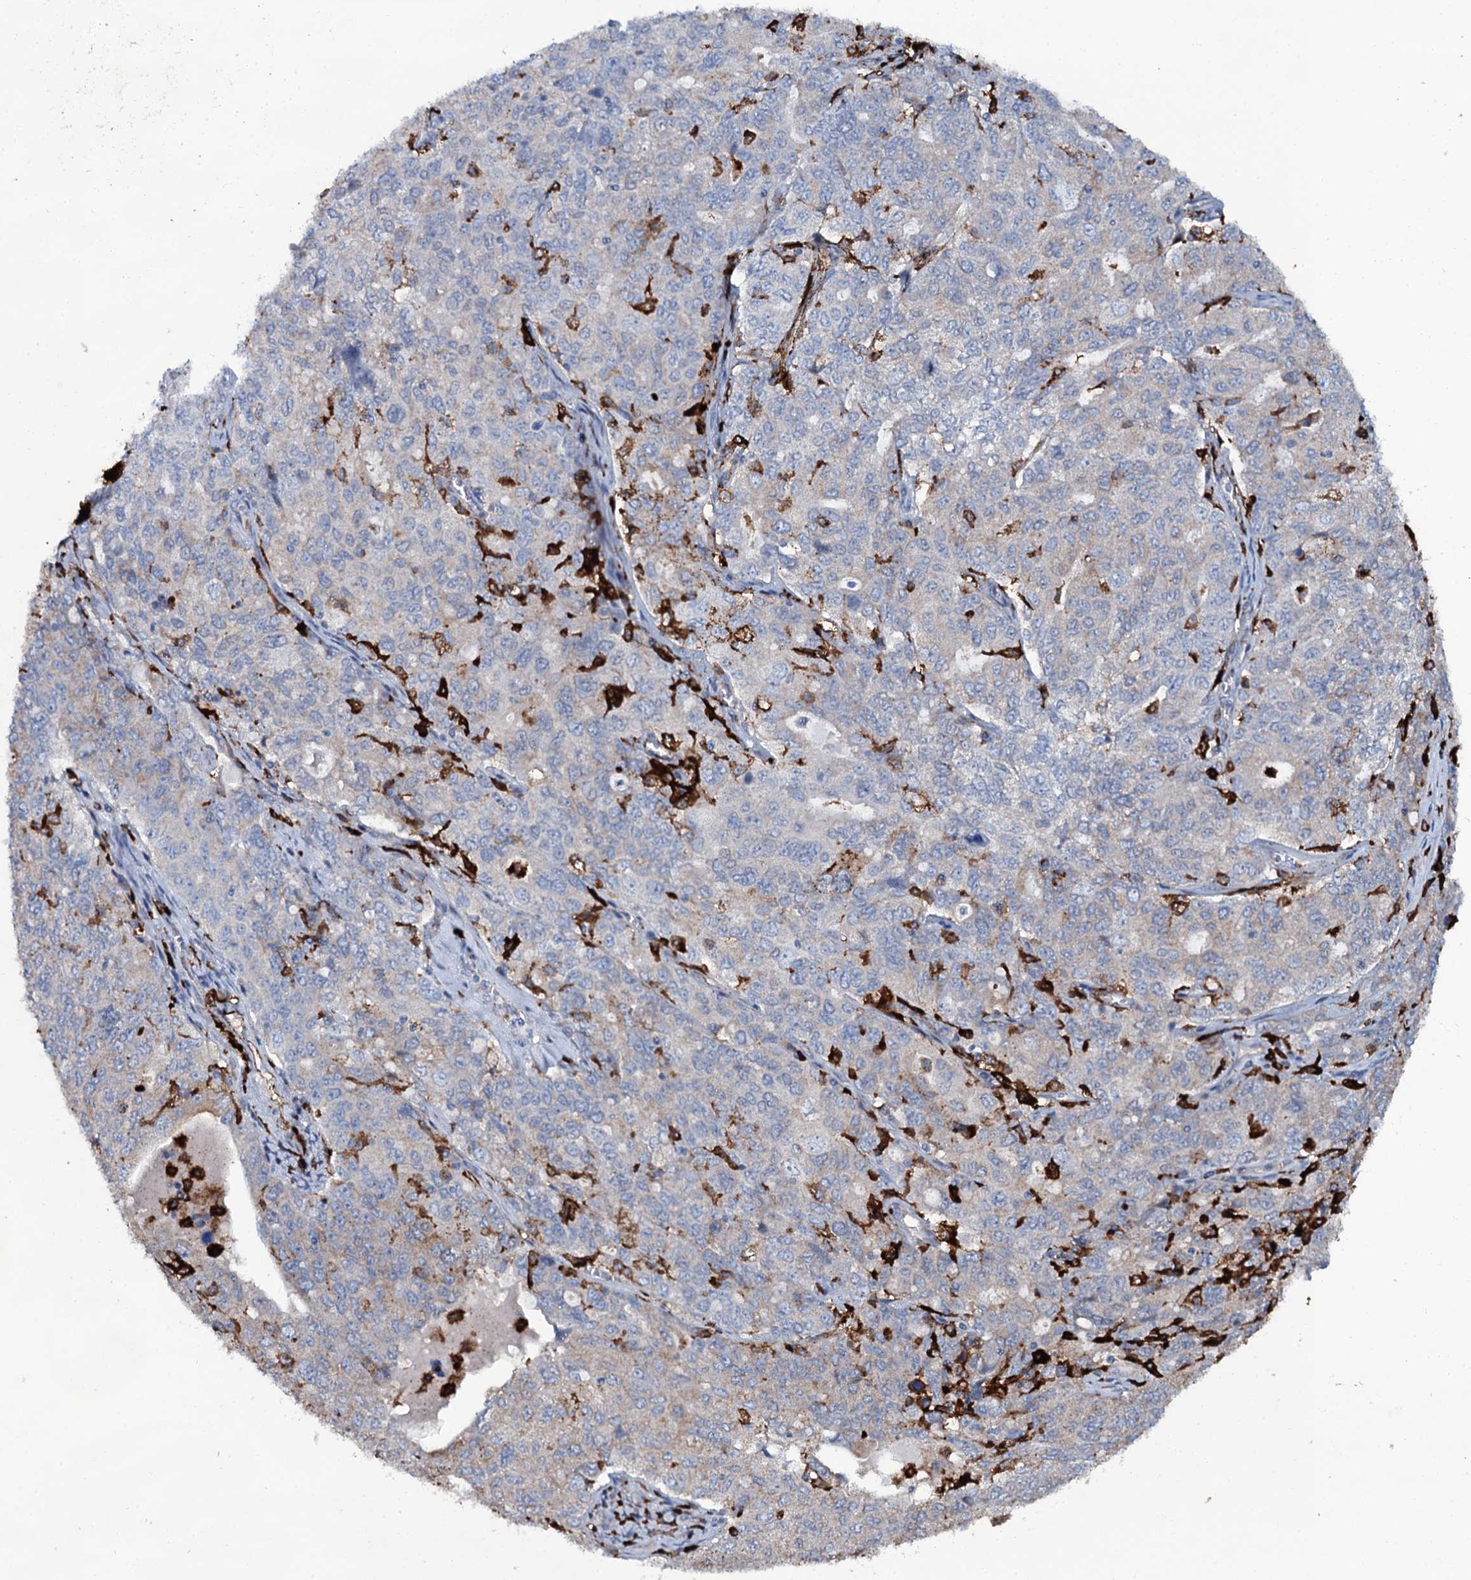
{"staining": {"intensity": "weak", "quantity": "<25%", "location": "cytoplasmic/membranous"}, "tissue": "ovarian cancer", "cell_type": "Tumor cells", "image_type": "cancer", "snomed": [{"axis": "morphology", "description": "Carcinoma, endometroid"}, {"axis": "topography", "description": "Ovary"}], "caption": "Protein analysis of ovarian cancer (endometroid carcinoma) demonstrates no significant expression in tumor cells.", "gene": "OSBPL2", "patient": {"sex": "female", "age": 62}}